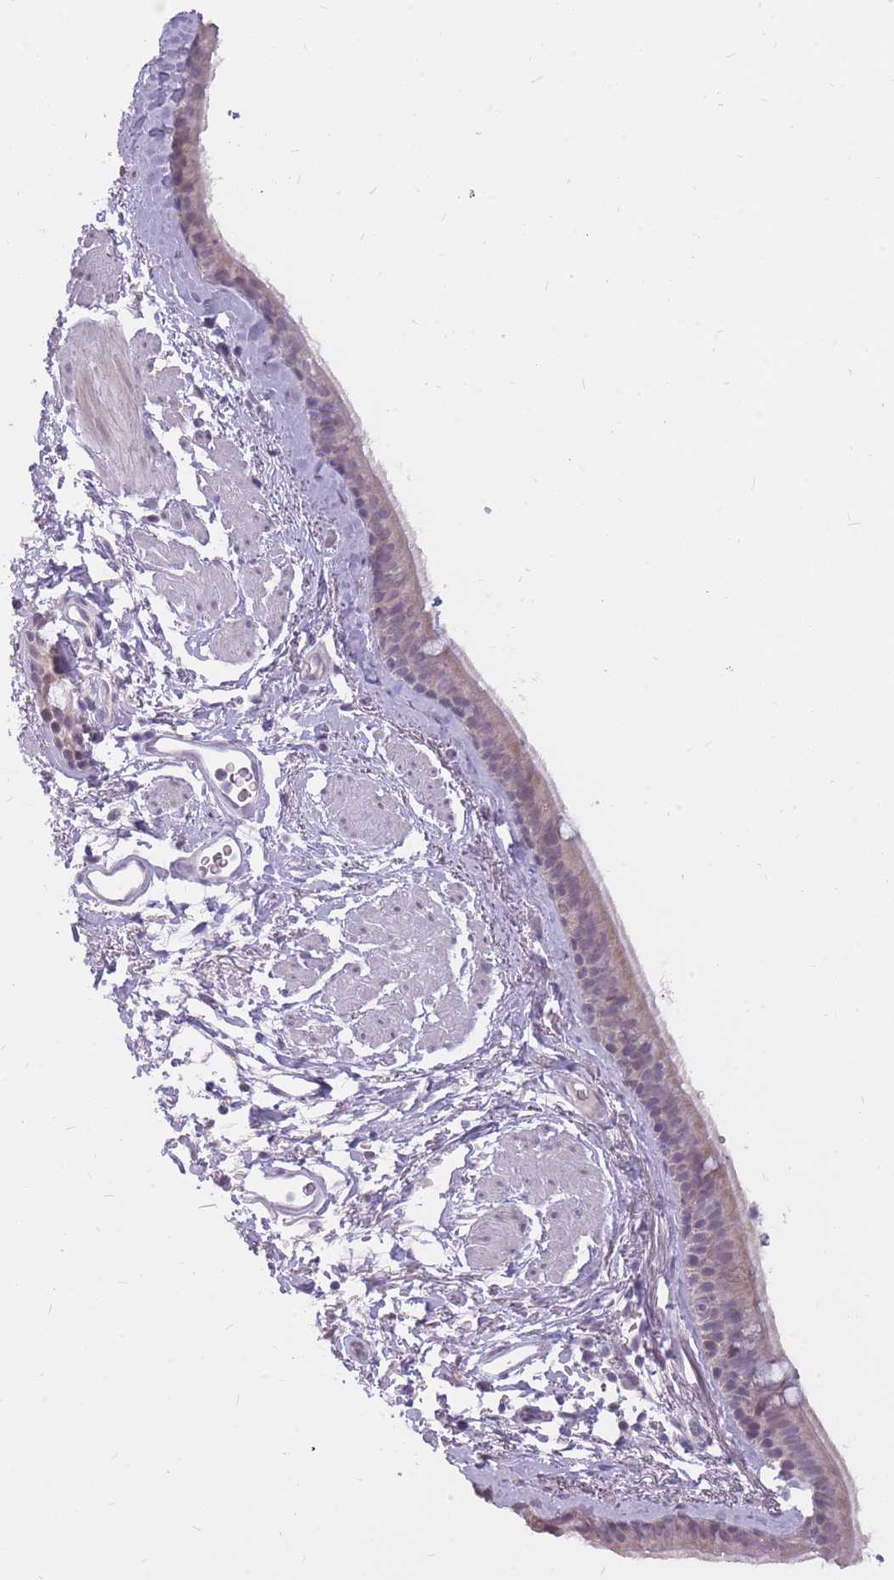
{"staining": {"intensity": "weak", "quantity": "25%-75%", "location": "cytoplasmic/membranous,nuclear"}, "tissue": "bronchus", "cell_type": "Respiratory epithelial cells", "image_type": "normal", "snomed": [{"axis": "morphology", "description": "Normal tissue, NOS"}, {"axis": "topography", "description": "Lymph node"}, {"axis": "topography", "description": "Cartilage tissue"}, {"axis": "topography", "description": "Bronchus"}], "caption": "Immunohistochemistry (DAB (3,3'-diaminobenzidine)) staining of unremarkable human bronchus reveals weak cytoplasmic/membranous,nuclear protein staining in about 25%-75% of respiratory epithelial cells. (IHC, brightfield microscopy, high magnification).", "gene": "POM121C", "patient": {"sex": "female", "age": 70}}